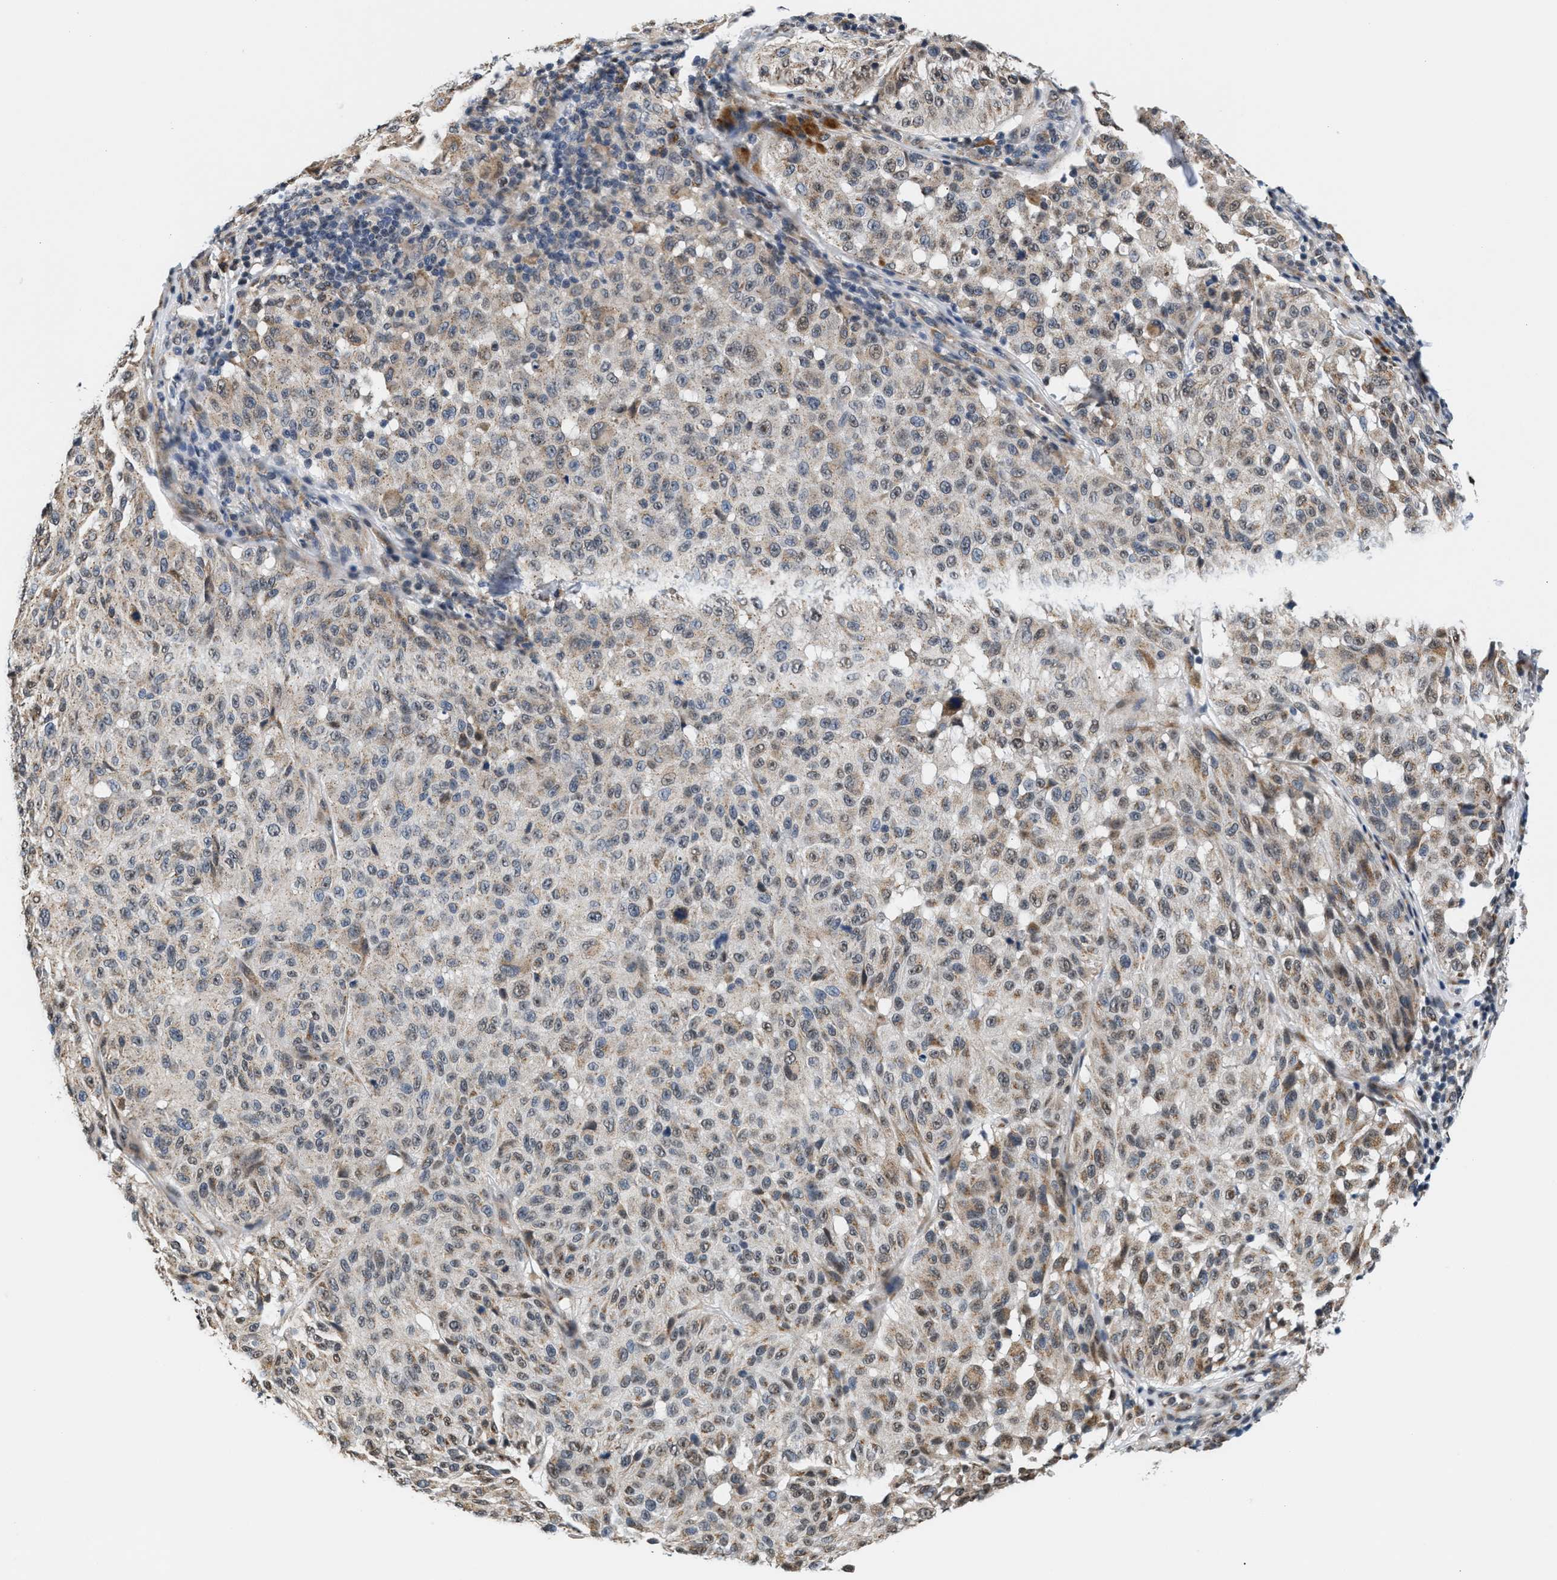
{"staining": {"intensity": "weak", "quantity": "25%-75%", "location": "cytoplasmic/membranous"}, "tissue": "melanoma", "cell_type": "Tumor cells", "image_type": "cancer", "snomed": [{"axis": "morphology", "description": "Malignant melanoma, NOS"}, {"axis": "topography", "description": "Skin"}], "caption": "Human melanoma stained for a protein (brown) reveals weak cytoplasmic/membranous positive expression in approximately 25%-75% of tumor cells.", "gene": "KCNMB2", "patient": {"sex": "female", "age": 46}}